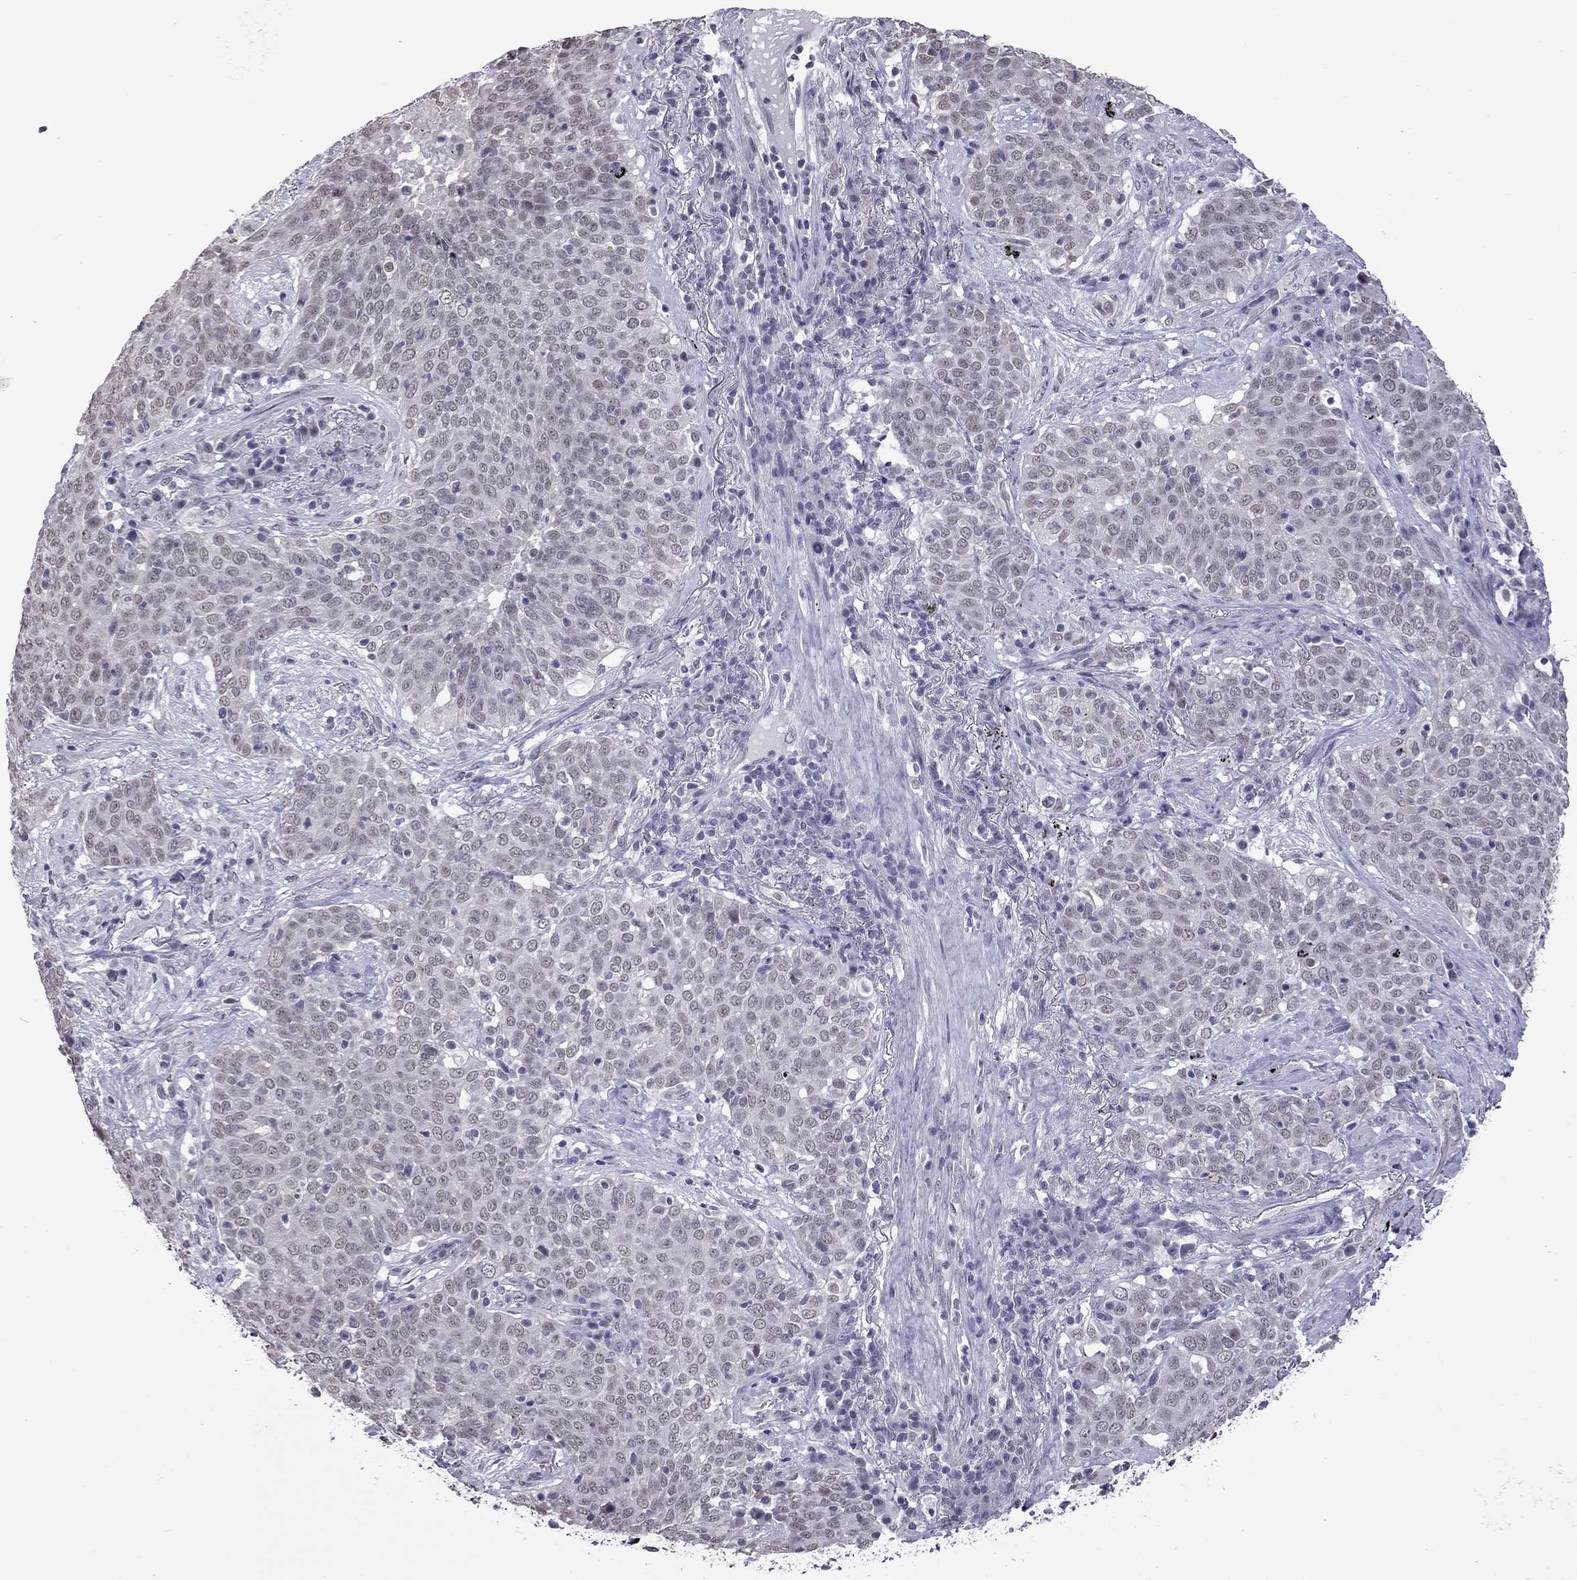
{"staining": {"intensity": "weak", "quantity": "<25%", "location": "nuclear"}, "tissue": "lung cancer", "cell_type": "Tumor cells", "image_type": "cancer", "snomed": [{"axis": "morphology", "description": "Squamous cell carcinoma, NOS"}, {"axis": "topography", "description": "Lung"}], "caption": "A histopathology image of squamous cell carcinoma (lung) stained for a protein demonstrates no brown staining in tumor cells.", "gene": "PPP1R3A", "patient": {"sex": "male", "age": 82}}